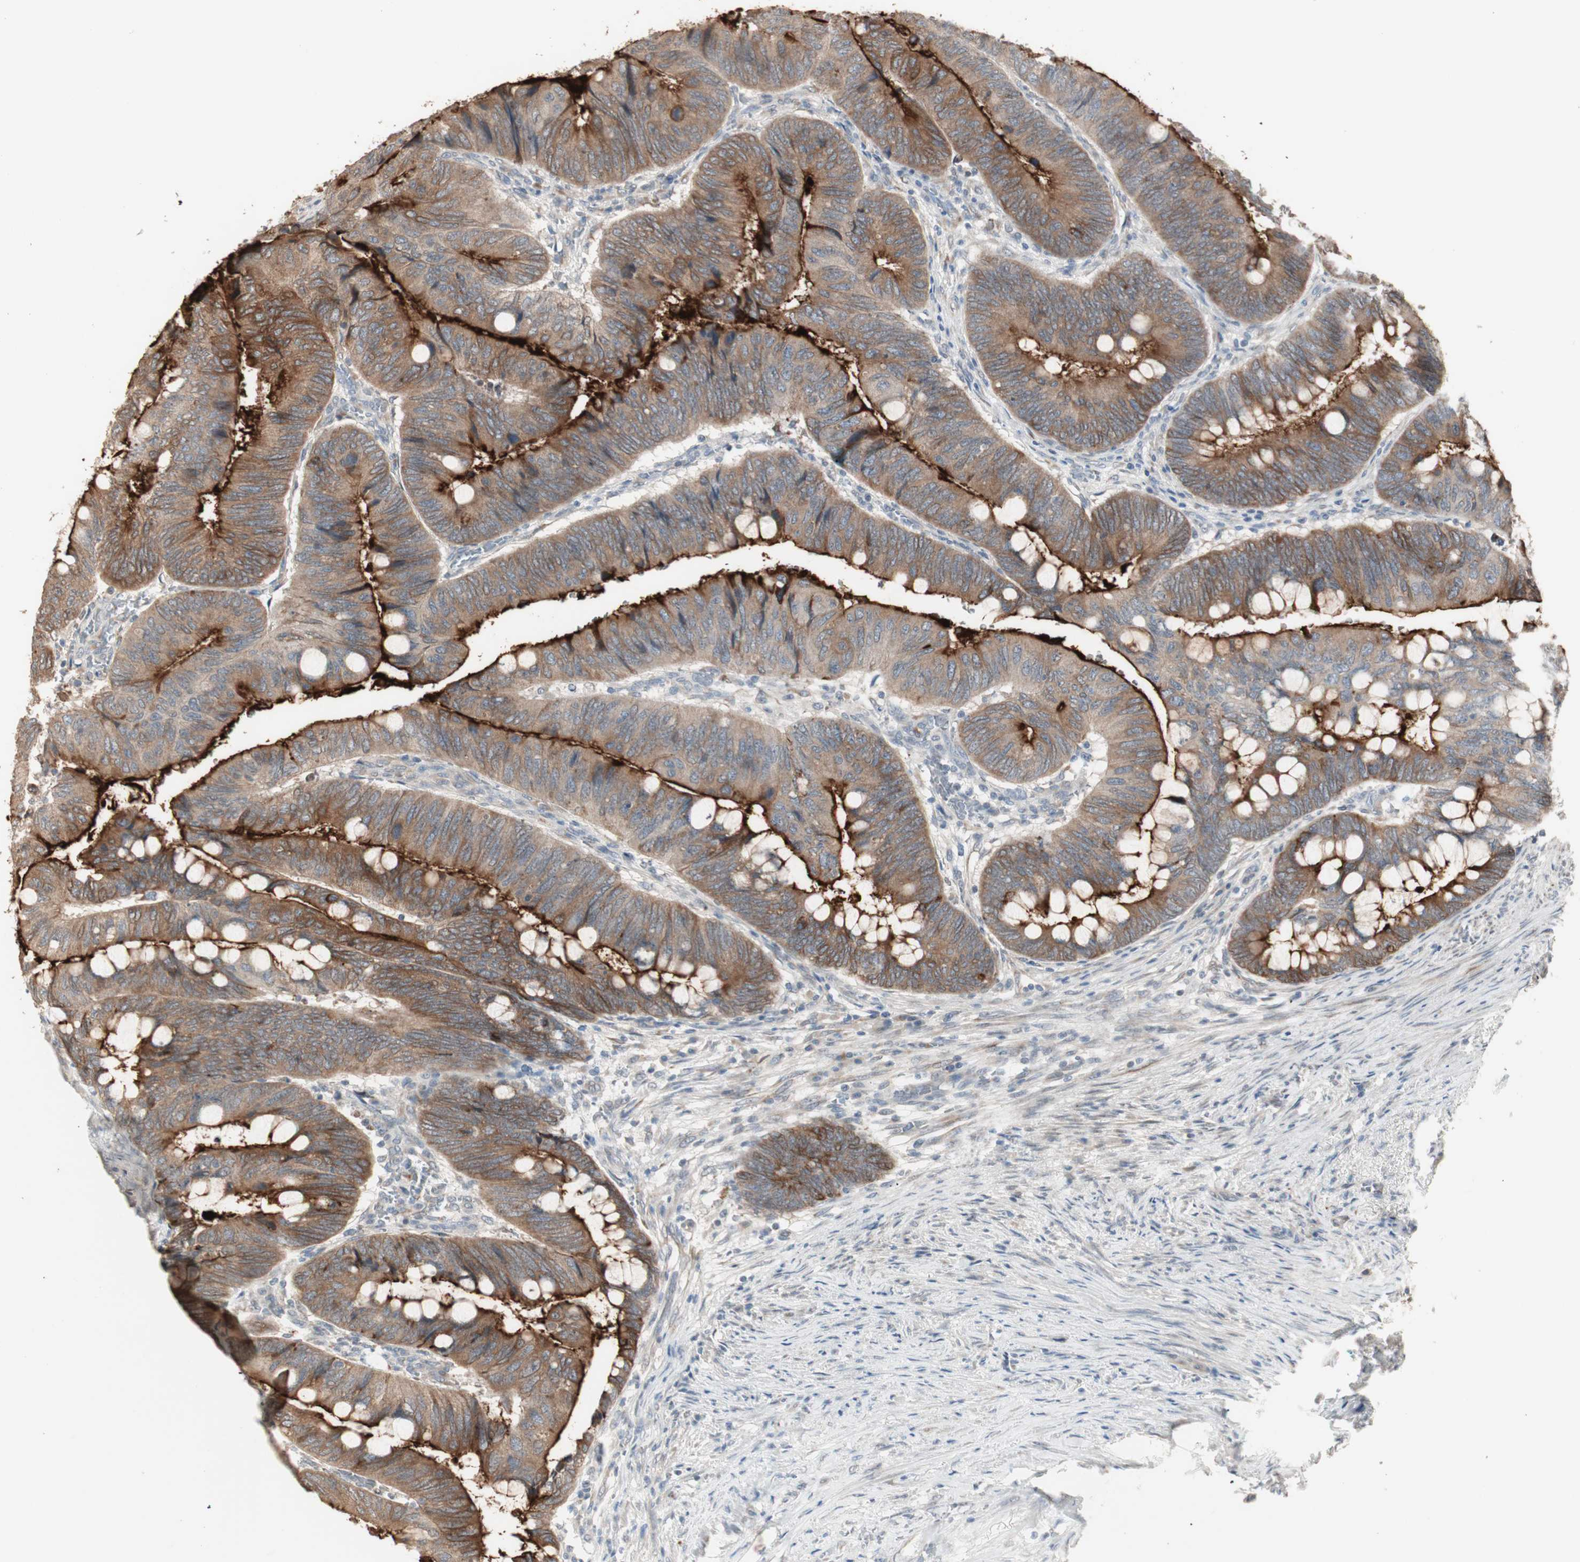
{"staining": {"intensity": "strong", "quantity": ">75%", "location": "cytoplasmic/membranous"}, "tissue": "colorectal cancer", "cell_type": "Tumor cells", "image_type": "cancer", "snomed": [{"axis": "morphology", "description": "Normal tissue, NOS"}, {"axis": "morphology", "description": "Adenocarcinoma, NOS"}, {"axis": "topography", "description": "Rectum"}, {"axis": "topography", "description": "Peripheral nerve tissue"}], "caption": "IHC staining of colorectal adenocarcinoma, which shows high levels of strong cytoplasmic/membranous positivity in about >75% of tumor cells indicating strong cytoplasmic/membranous protein expression. The staining was performed using DAB (3,3'-diaminobenzidine) (brown) for protein detection and nuclei were counterstained in hematoxylin (blue).", "gene": "TASOR", "patient": {"sex": "male", "age": 92}}